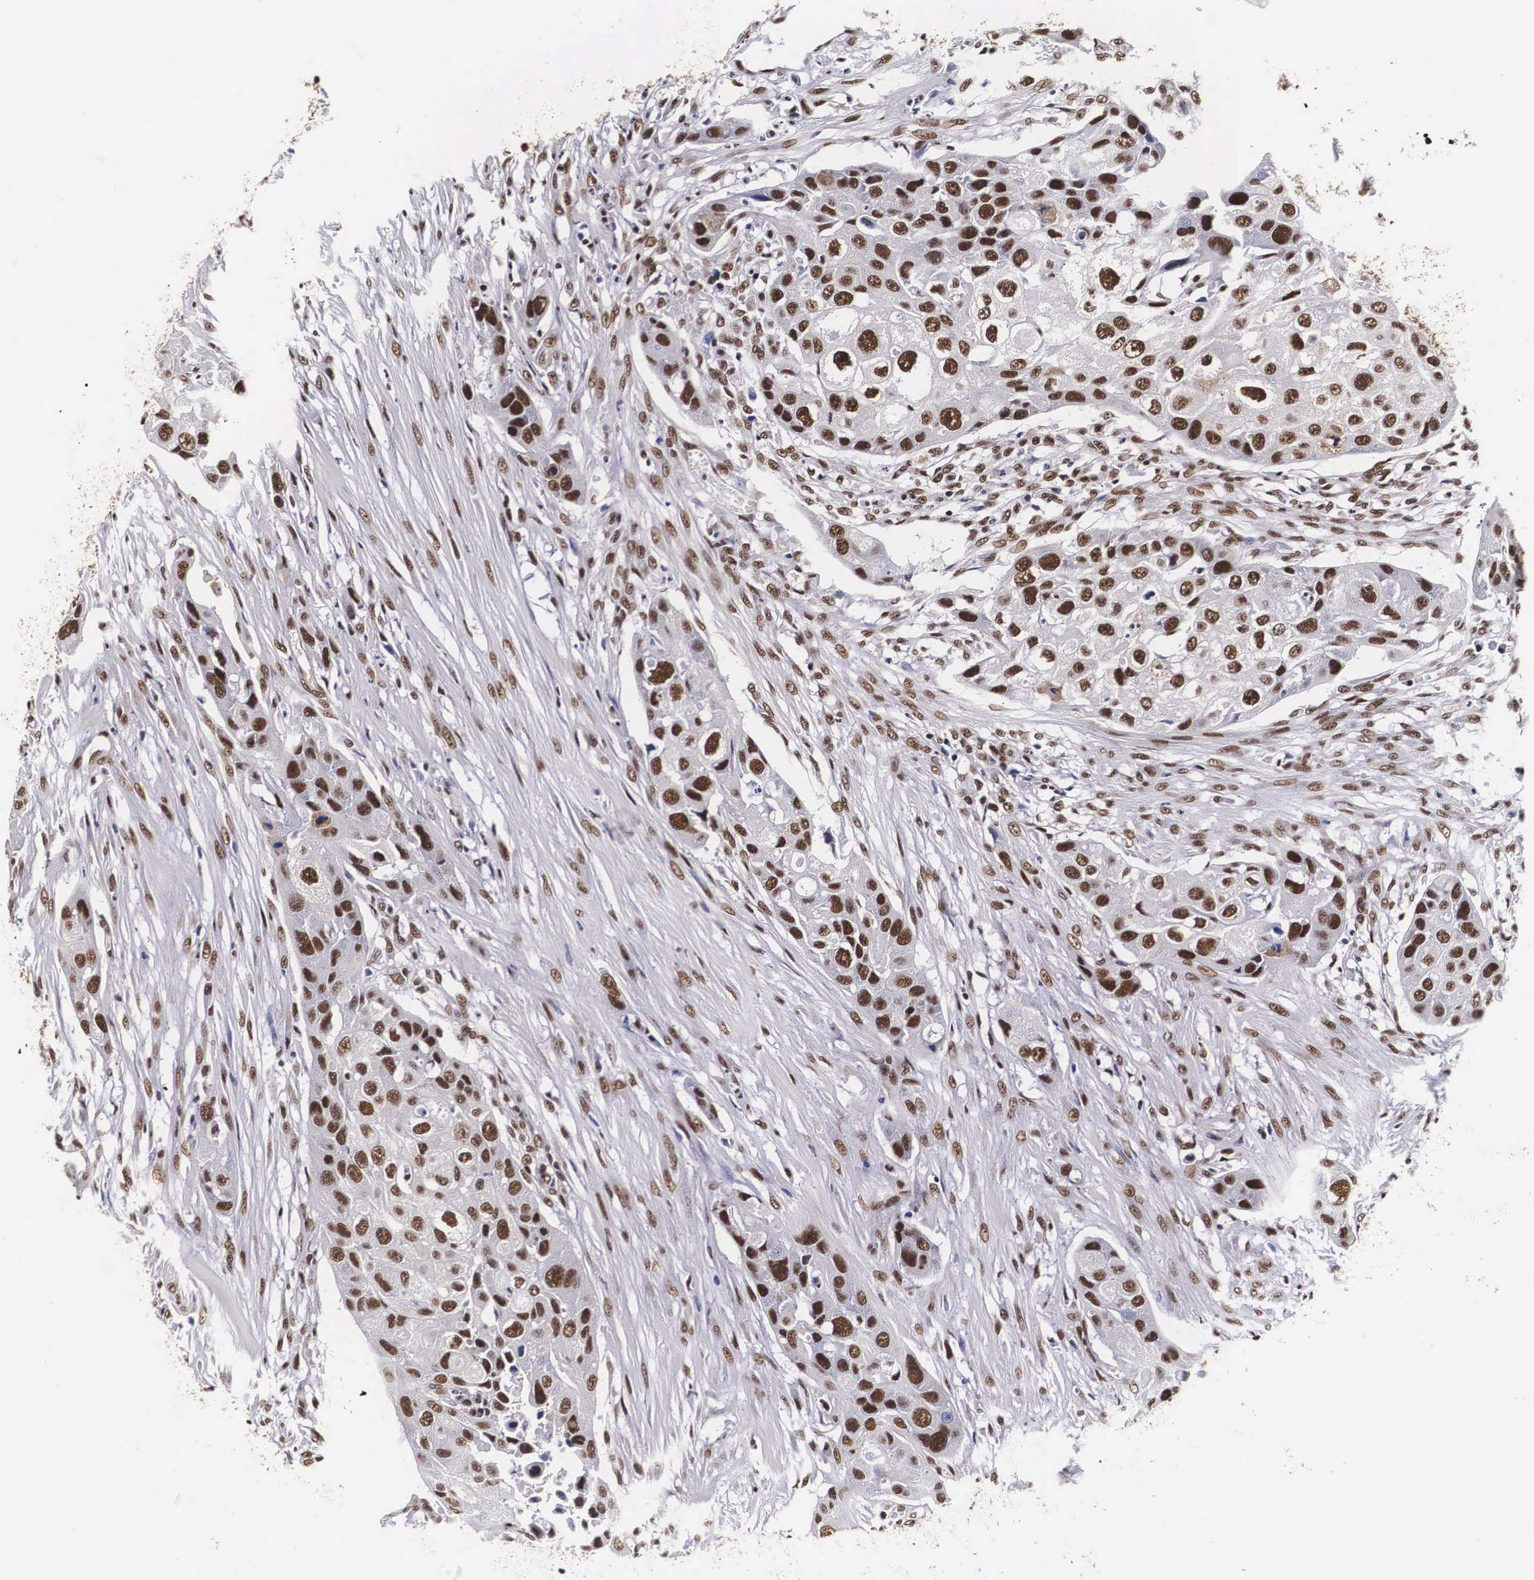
{"staining": {"intensity": "moderate", "quantity": ">75%", "location": "nuclear"}, "tissue": "urothelial cancer", "cell_type": "Tumor cells", "image_type": "cancer", "snomed": [{"axis": "morphology", "description": "Urothelial carcinoma, High grade"}, {"axis": "topography", "description": "Urinary bladder"}], "caption": "The photomicrograph reveals a brown stain indicating the presence of a protein in the nuclear of tumor cells in high-grade urothelial carcinoma.", "gene": "PABPN1", "patient": {"sex": "male", "age": 55}}